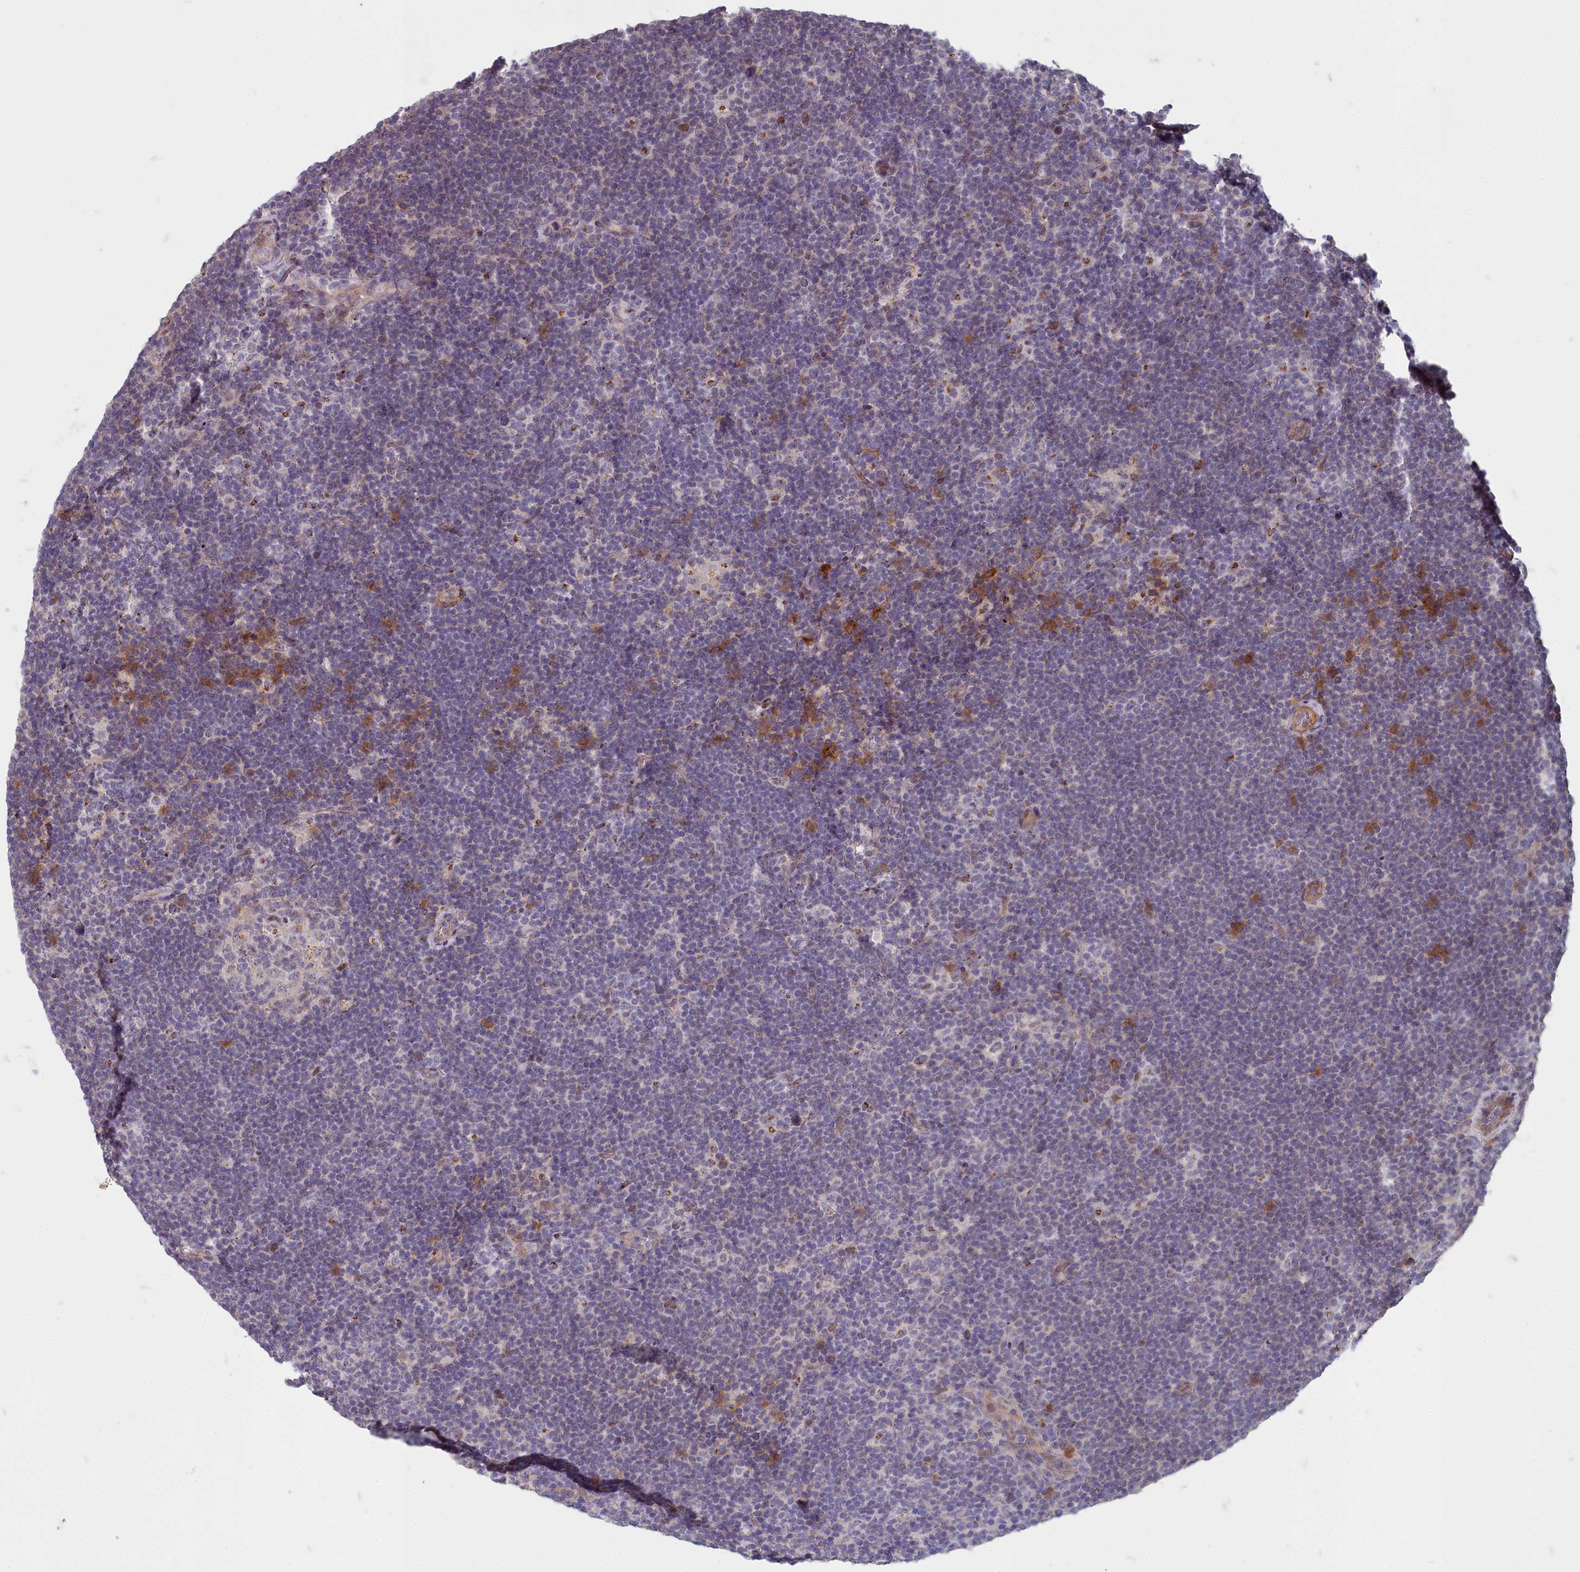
{"staining": {"intensity": "moderate", "quantity": "<25%", "location": "cytoplasmic/membranous"}, "tissue": "lymphoma", "cell_type": "Tumor cells", "image_type": "cancer", "snomed": [{"axis": "morphology", "description": "Hodgkin's disease, NOS"}, {"axis": "topography", "description": "Lymph node"}], "caption": "Immunohistochemical staining of human Hodgkin's disease demonstrates low levels of moderate cytoplasmic/membranous protein positivity in about <25% of tumor cells. The protein of interest is shown in brown color, while the nuclei are stained blue.", "gene": "ZNF626", "patient": {"sex": "female", "age": 57}}